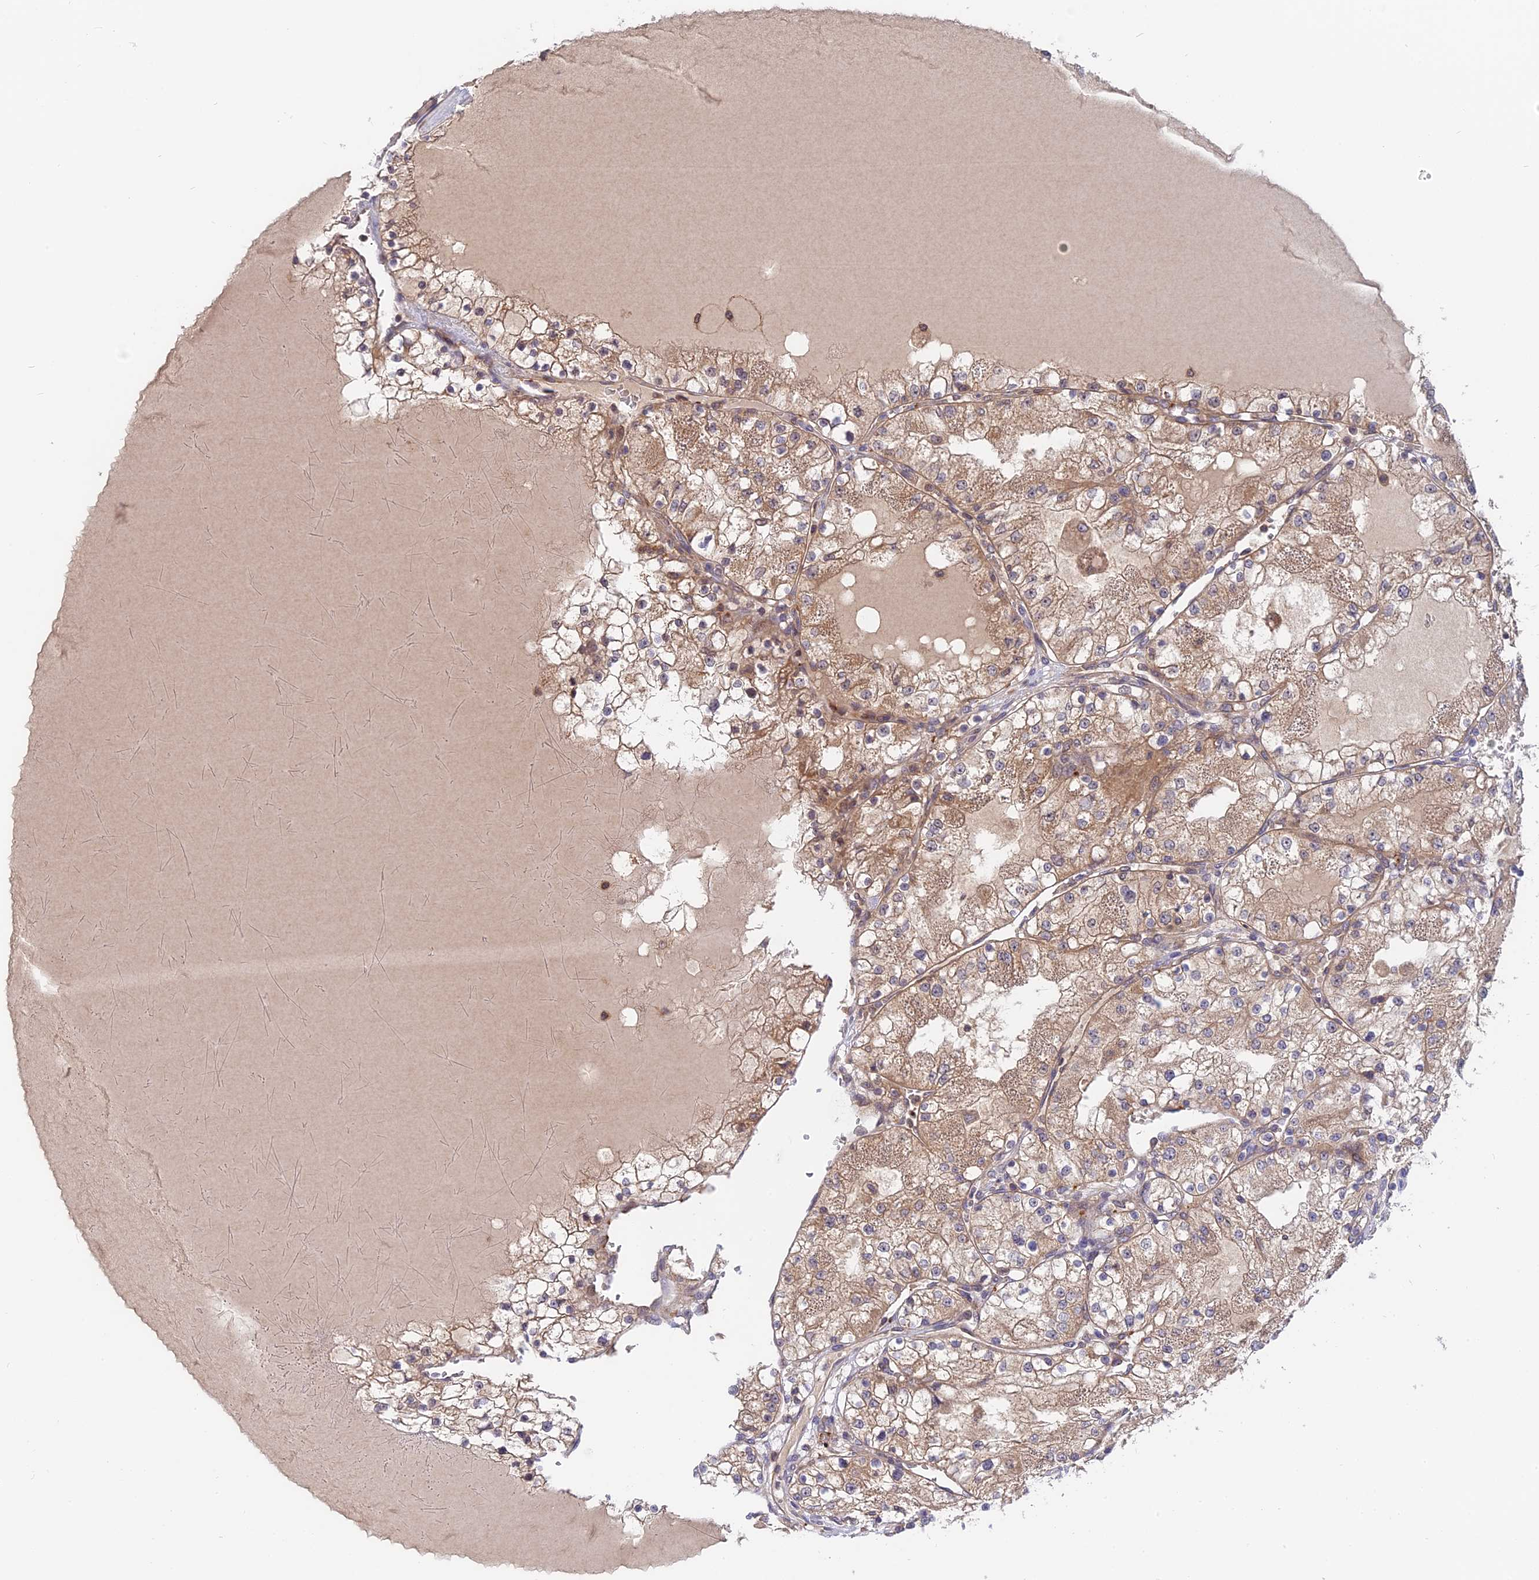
{"staining": {"intensity": "moderate", "quantity": "25%-75%", "location": "cytoplasmic/membranous"}, "tissue": "renal cancer", "cell_type": "Tumor cells", "image_type": "cancer", "snomed": [{"axis": "morphology", "description": "Normal tissue, NOS"}, {"axis": "morphology", "description": "Adenocarcinoma, NOS"}, {"axis": "topography", "description": "Kidney"}], "caption": "Moderate cytoplasmic/membranous positivity is present in approximately 25%-75% of tumor cells in renal adenocarcinoma.", "gene": "IL21R", "patient": {"sex": "male", "age": 68}}